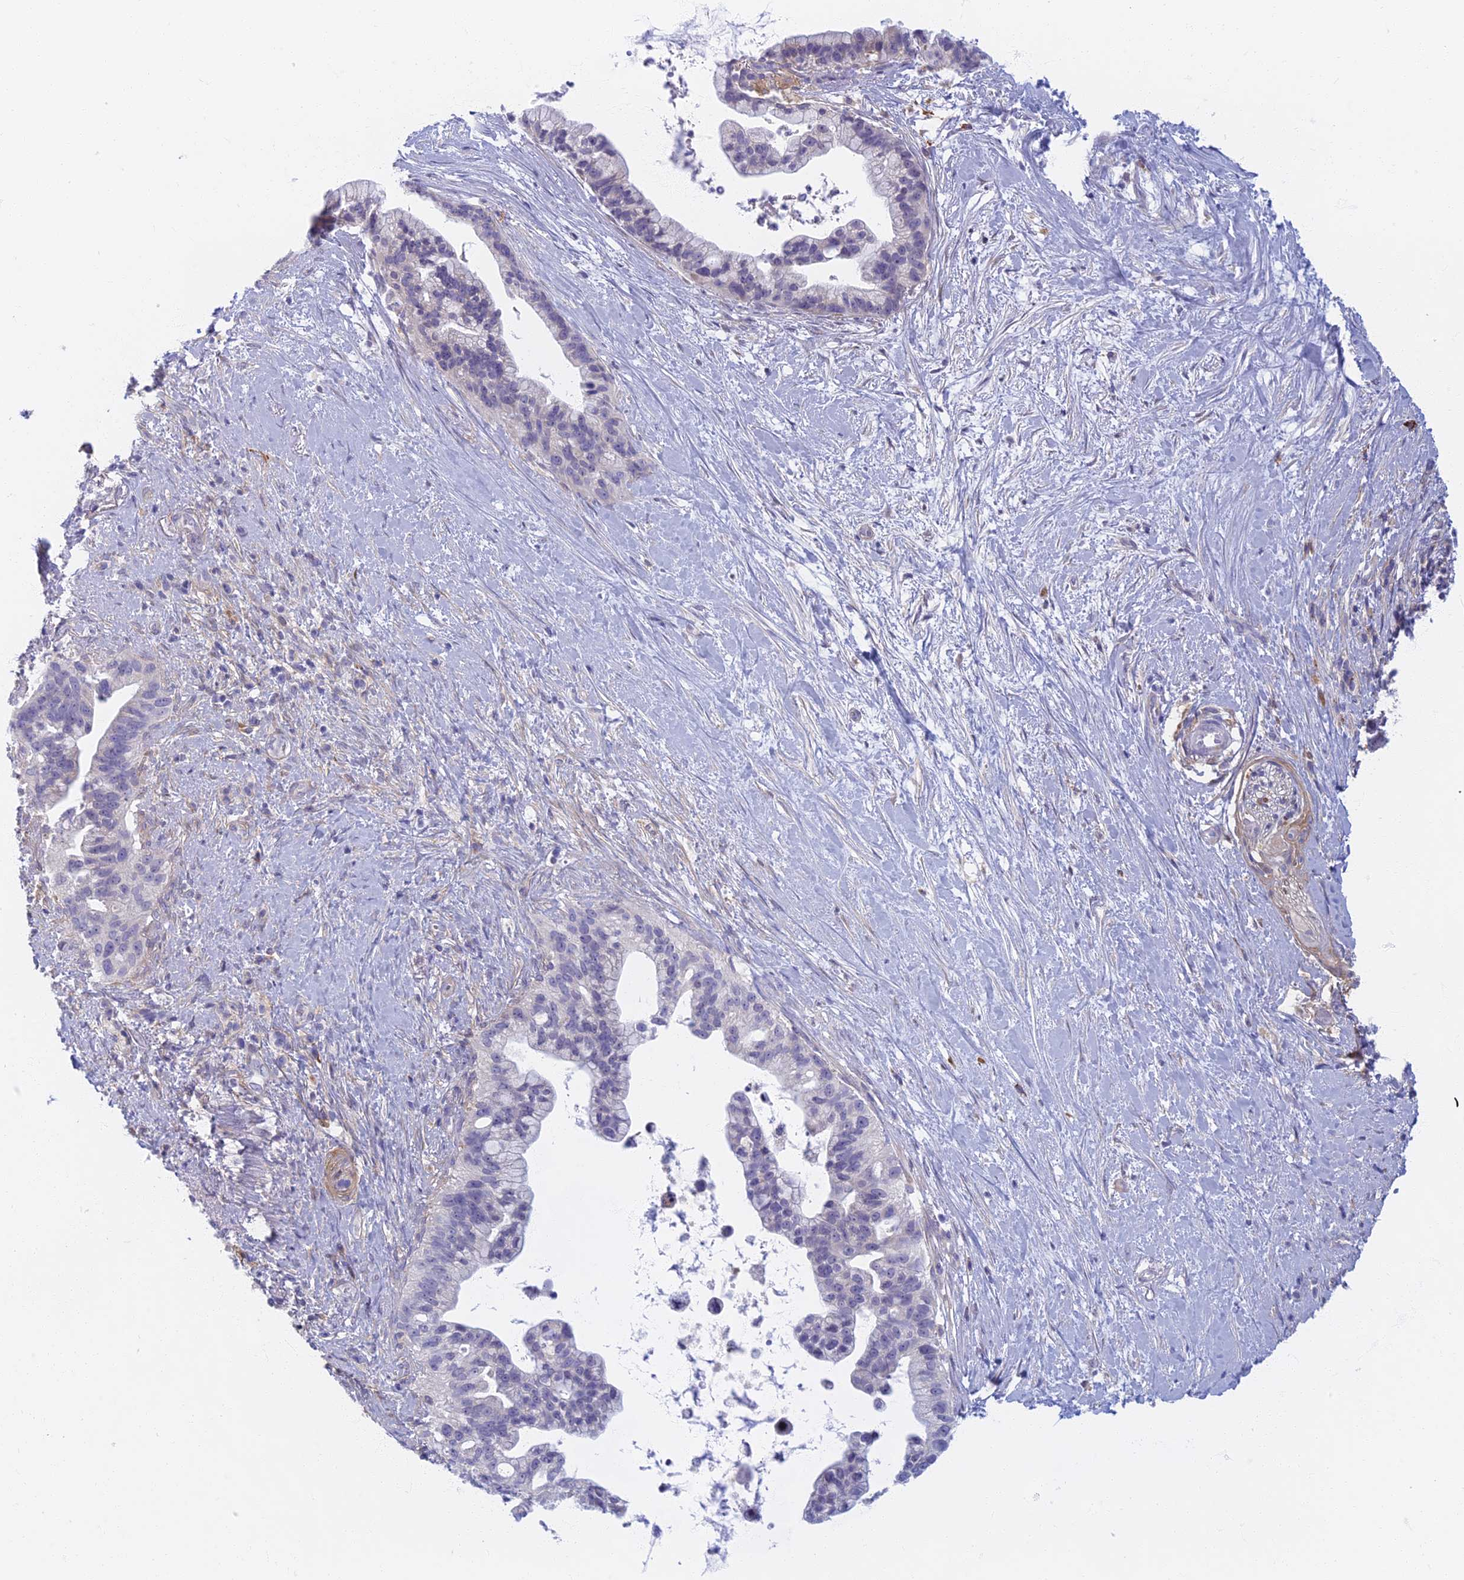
{"staining": {"intensity": "negative", "quantity": "none", "location": "none"}, "tissue": "pancreatic cancer", "cell_type": "Tumor cells", "image_type": "cancer", "snomed": [{"axis": "morphology", "description": "Adenocarcinoma, NOS"}, {"axis": "topography", "description": "Pancreas"}], "caption": "This is an immunohistochemistry micrograph of human pancreatic cancer (adenocarcinoma). There is no positivity in tumor cells.", "gene": "DDX51", "patient": {"sex": "female", "age": 83}}